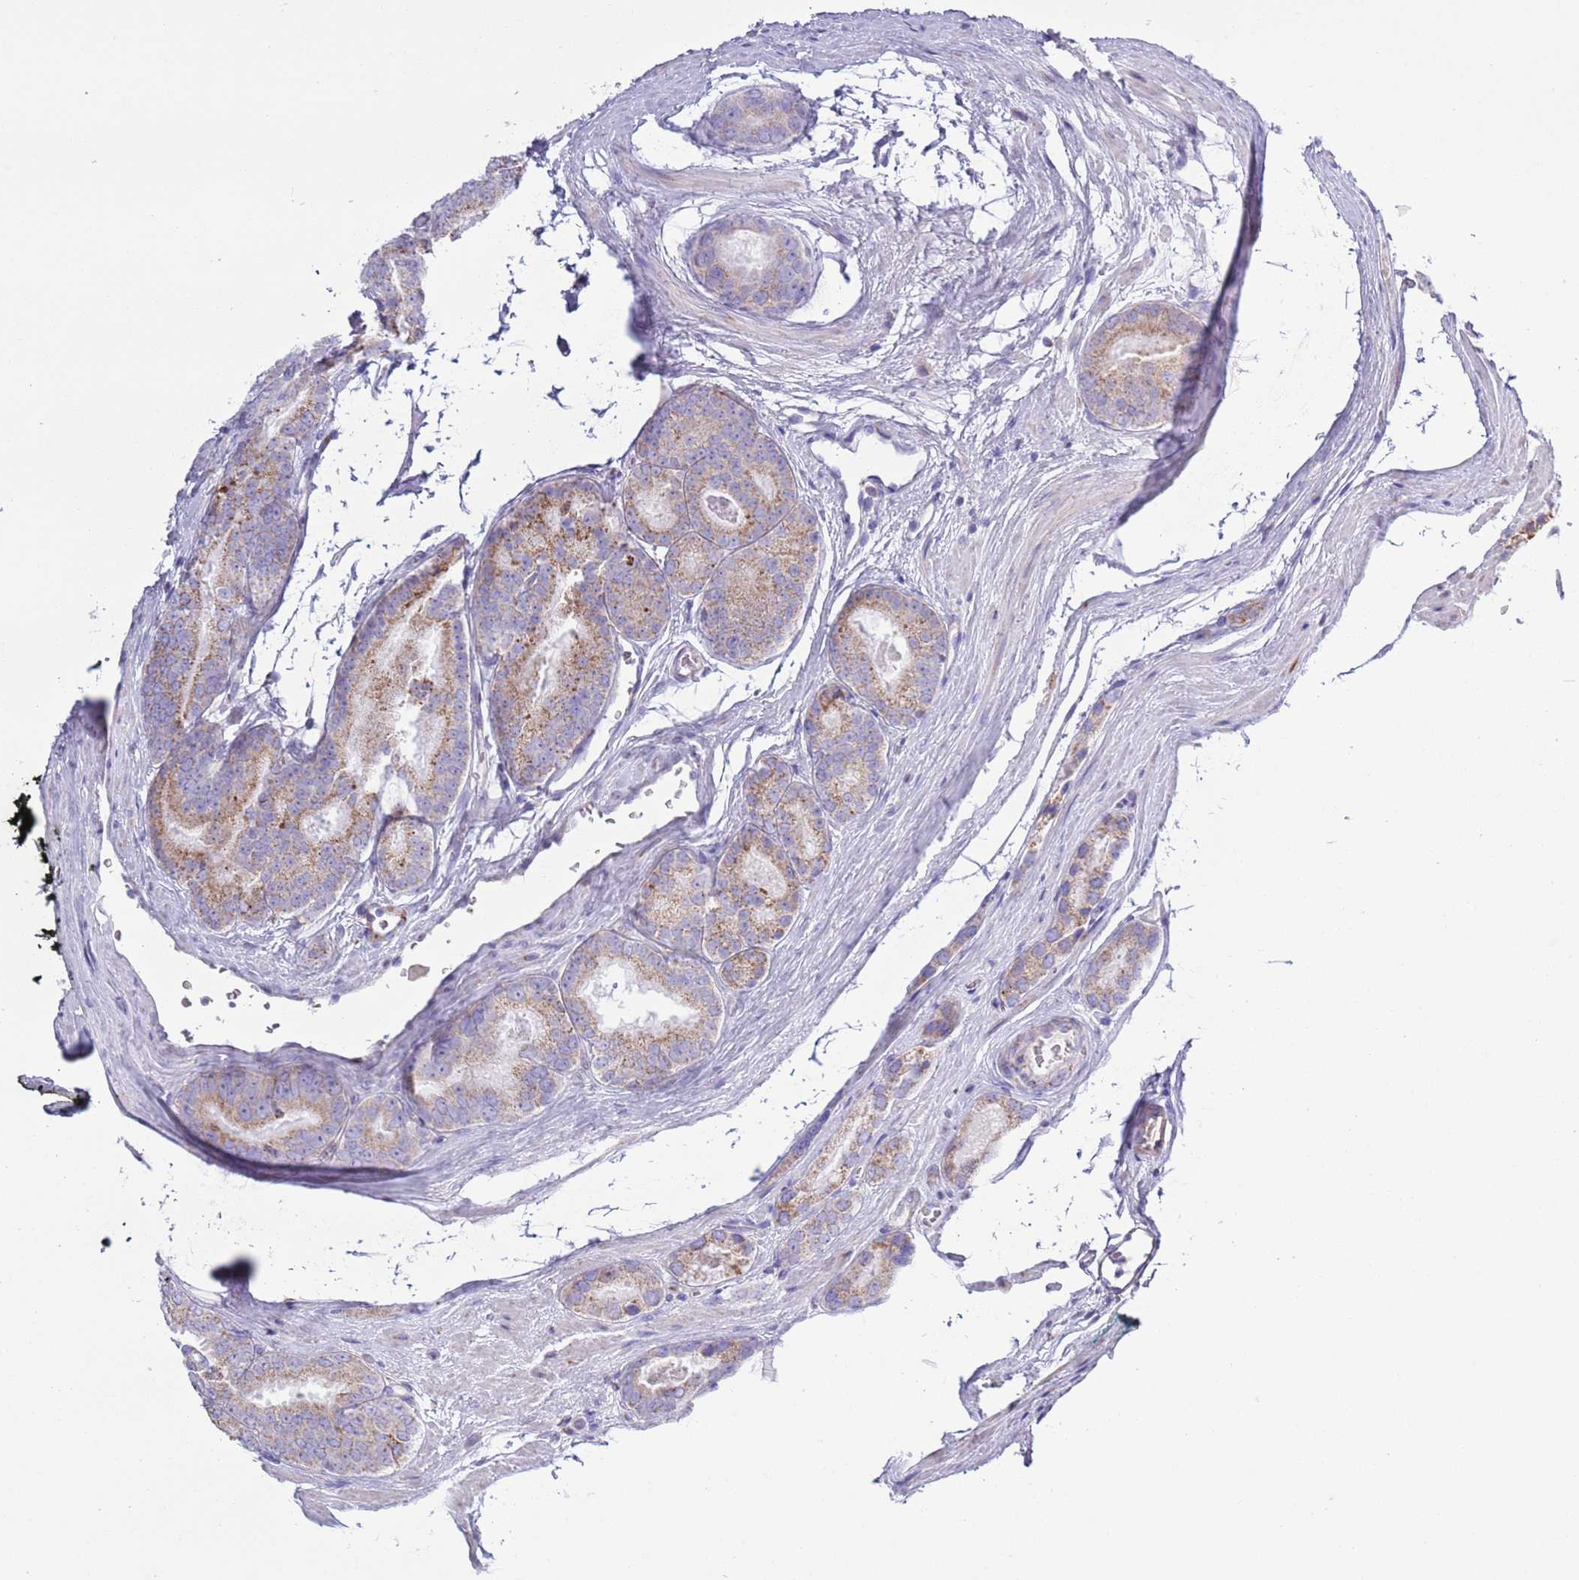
{"staining": {"intensity": "moderate", "quantity": "25%-75%", "location": "cytoplasmic/membranous"}, "tissue": "prostate cancer", "cell_type": "Tumor cells", "image_type": "cancer", "snomed": [{"axis": "morphology", "description": "Adenocarcinoma, High grade"}, {"axis": "topography", "description": "Prostate"}], "caption": "Protein staining displays moderate cytoplasmic/membranous positivity in about 25%-75% of tumor cells in prostate cancer.", "gene": "ATP6V1B1", "patient": {"sex": "male", "age": 72}}